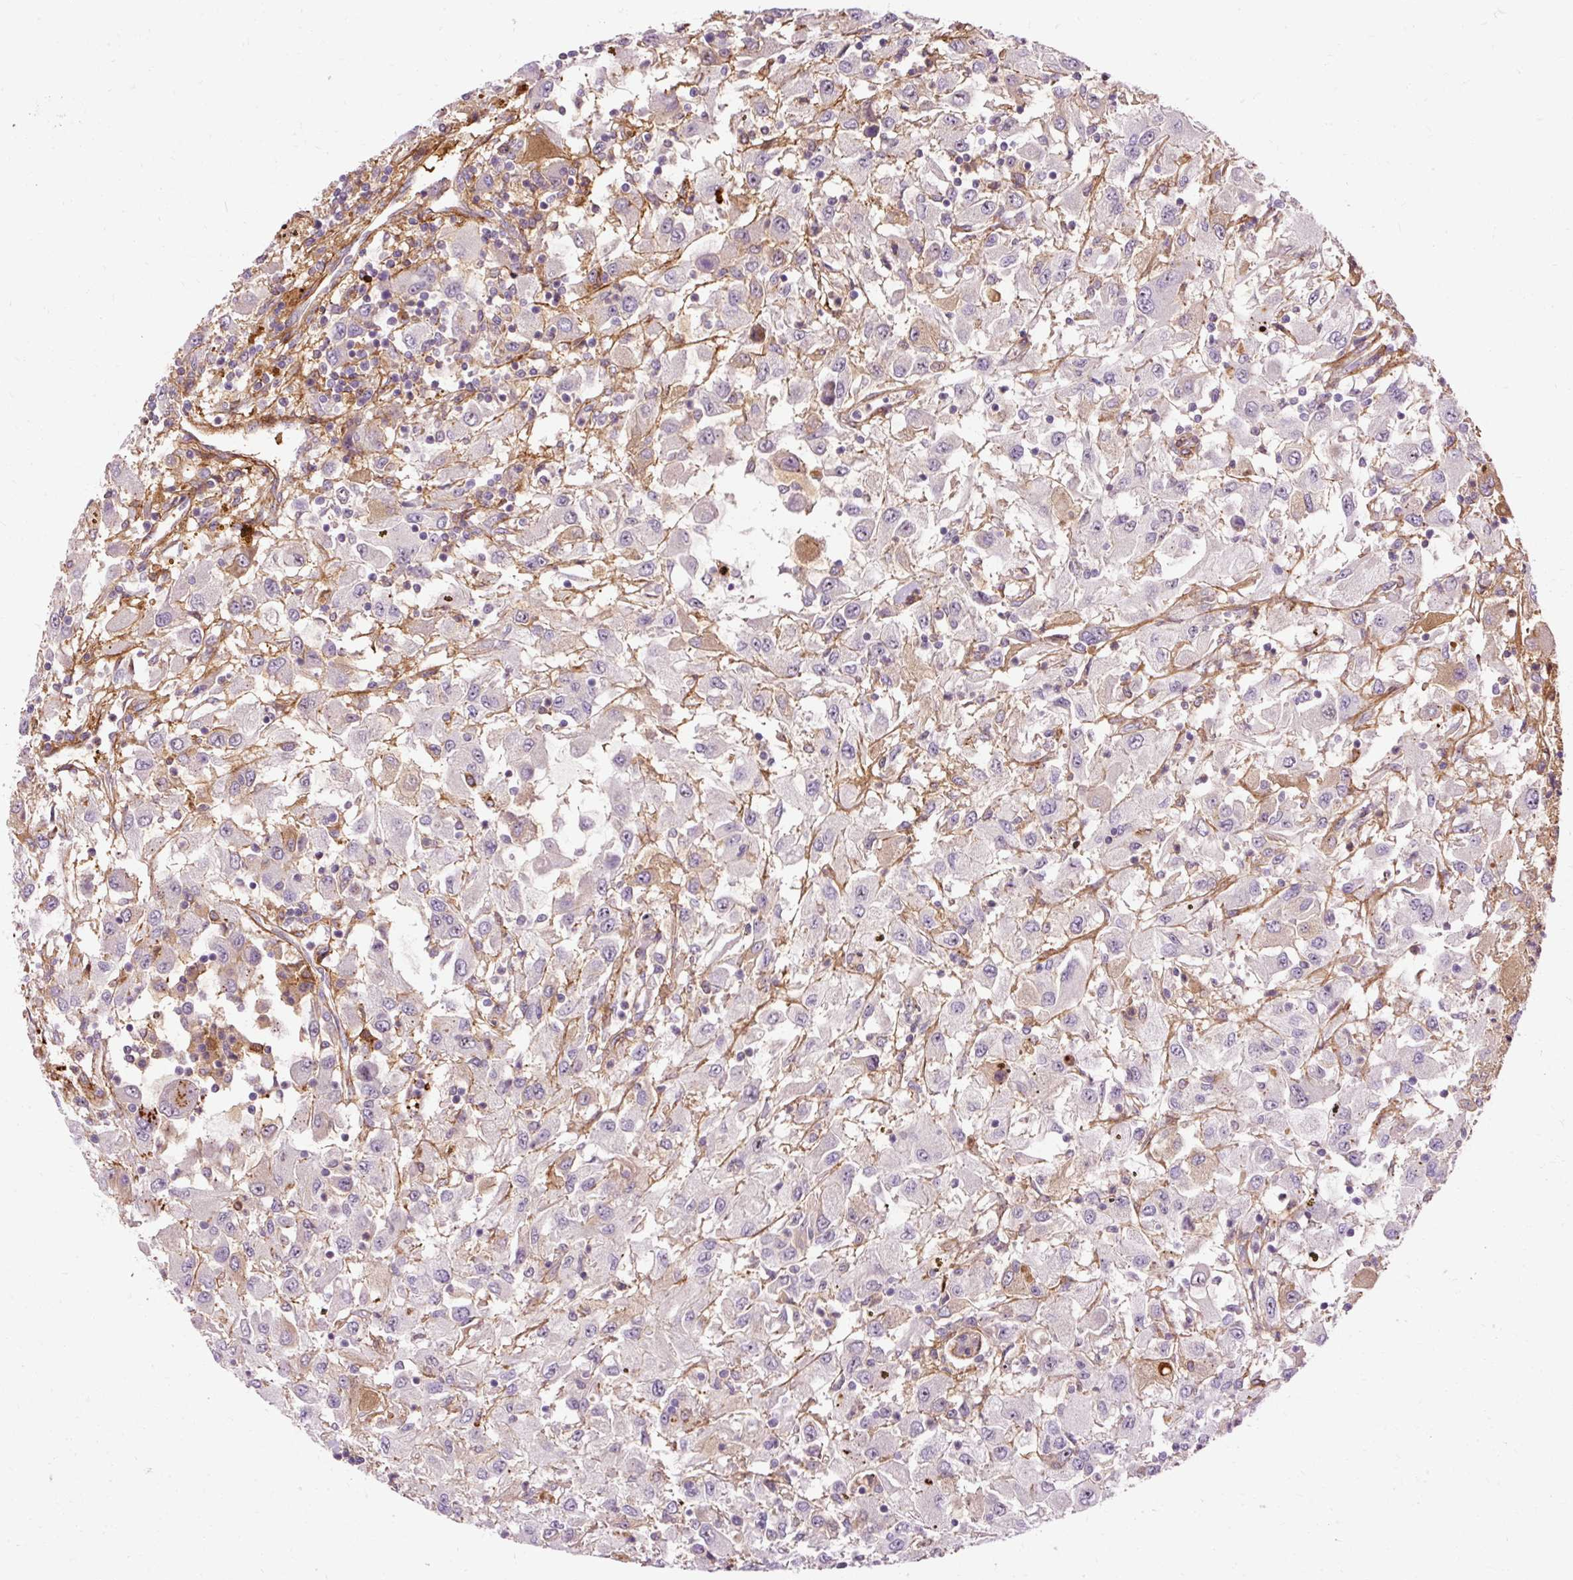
{"staining": {"intensity": "moderate", "quantity": "<25%", "location": "cytoplasmic/membranous"}, "tissue": "renal cancer", "cell_type": "Tumor cells", "image_type": "cancer", "snomed": [{"axis": "morphology", "description": "Adenocarcinoma, NOS"}, {"axis": "topography", "description": "Kidney"}], "caption": "A high-resolution photomicrograph shows immunohistochemistry (IHC) staining of renal cancer, which demonstrates moderate cytoplasmic/membranous expression in approximately <25% of tumor cells.", "gene": "CEBPZ", "patient": {"sex": "female", "age": 67}}